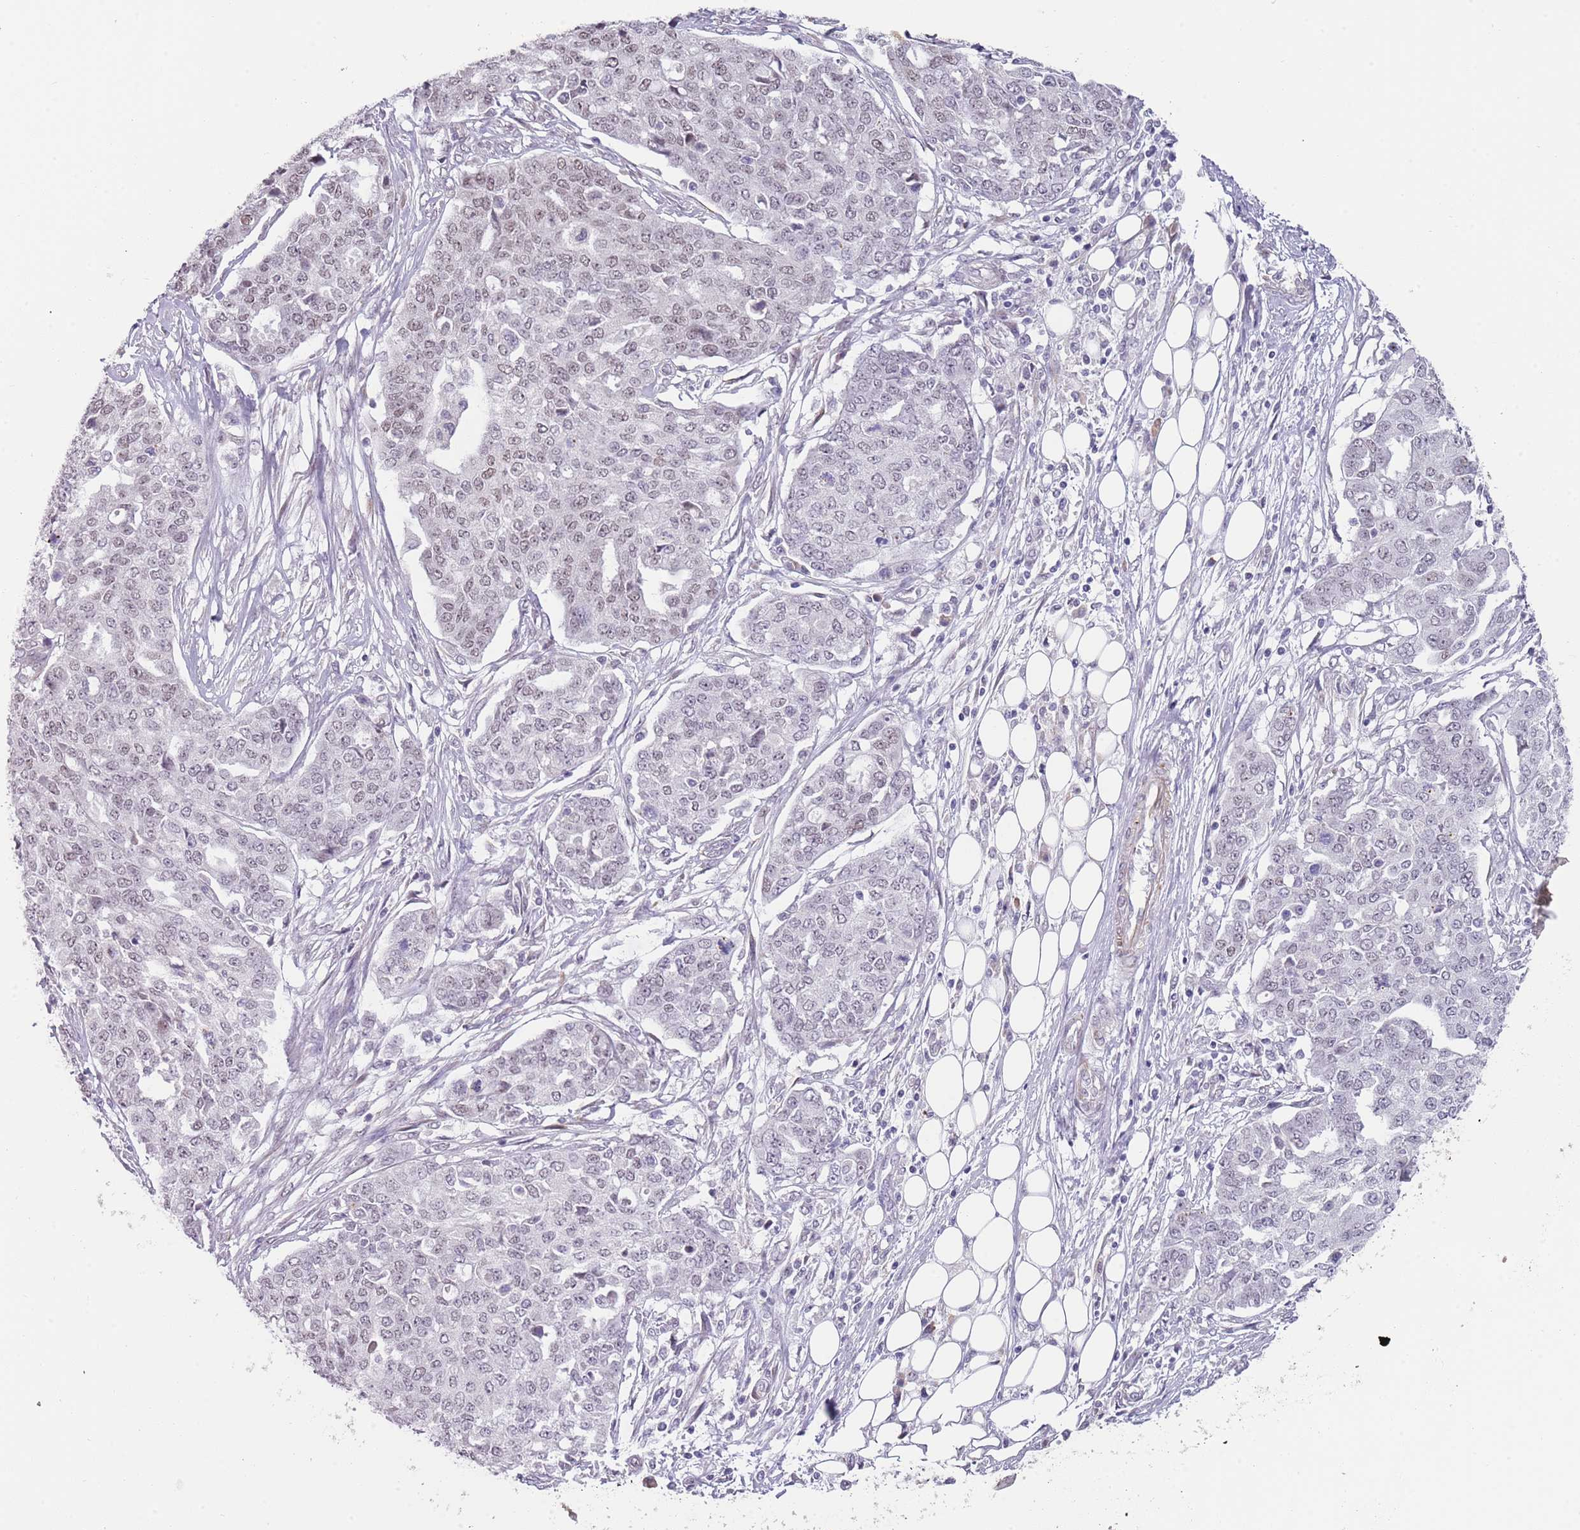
{"staining": {"intensity": "weak", "quantity": "25%-75%", "location": "nuclear"}, "tissue": "ovarian cancer", "cell_type": "Tumor cells", "image_type": "cancer", "snomed": [{"axis": "morphology", "description": "Cystadenocarcinoma, serous, NOS"}, {"axis": "topography", "description": "Soft tissue"}, {"axis": "topography", "description": "Ovary"}], "caption": "DAB (3,3'-diaminobenzidine) immunohistochemical staining of ovarian serous cystadenocarcinoma shows weak nuclear protein staining in about 25%-75% of tumor cells.", "gene": "NBPF3", "patient": {"sex": "female", "age": 57}}